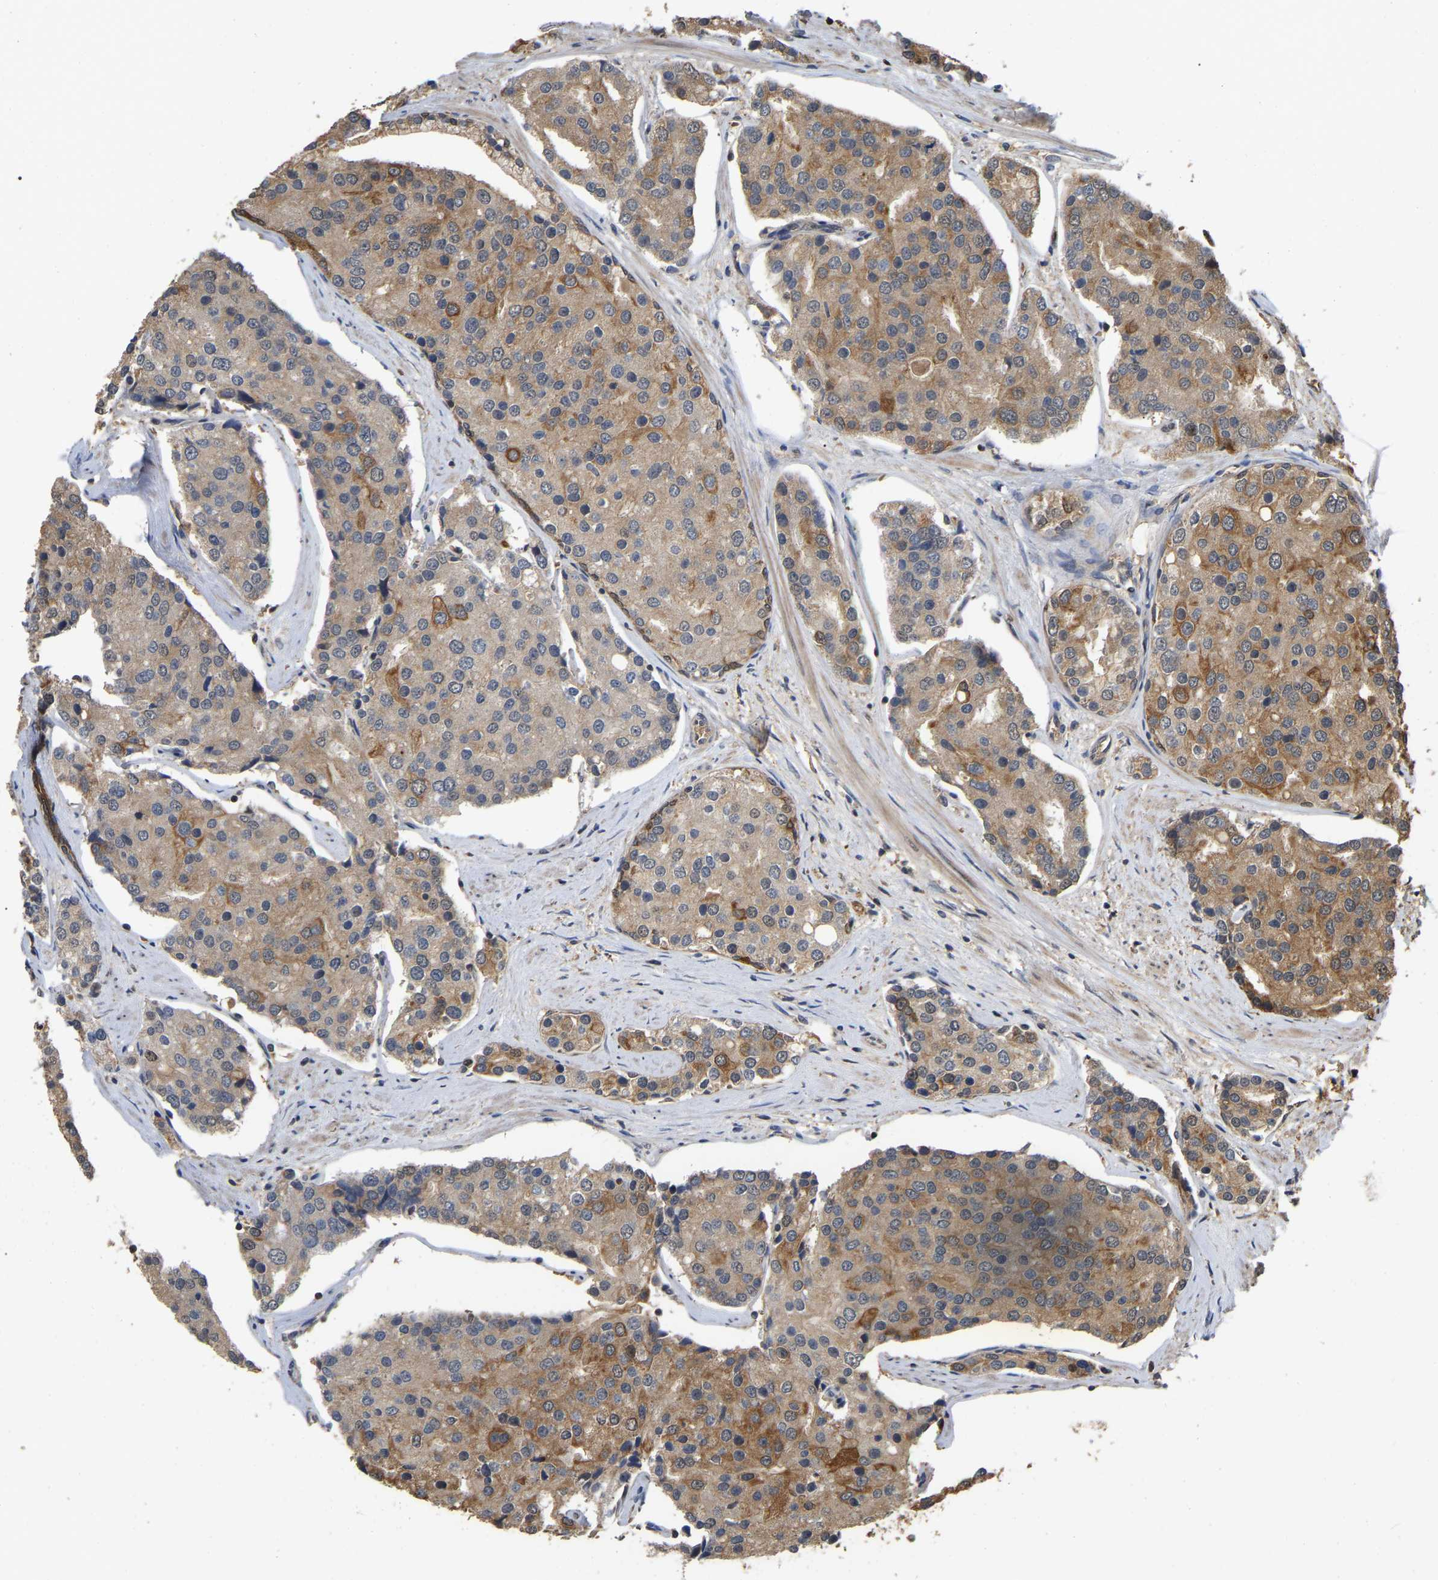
{"staining": {"intensity": "moderate", "quantity": "25%-75%", "location": "cytoplasmic/membranous"}, "tissue": "prostate cancer", "cell_type": "Tumor cells", "image_type": "cancer", "snomed": [{"axis": "morphology", "description": "Adenocarcinoma, High grade"}, {"axis": "topography", "description": "Prostate"}], "caption": "Prostate cancer stained with a protein marker exhibits moderate staining in tumor cells.", "gene": "FAM219A", "patient": {"sex": "male", "age": 50}}